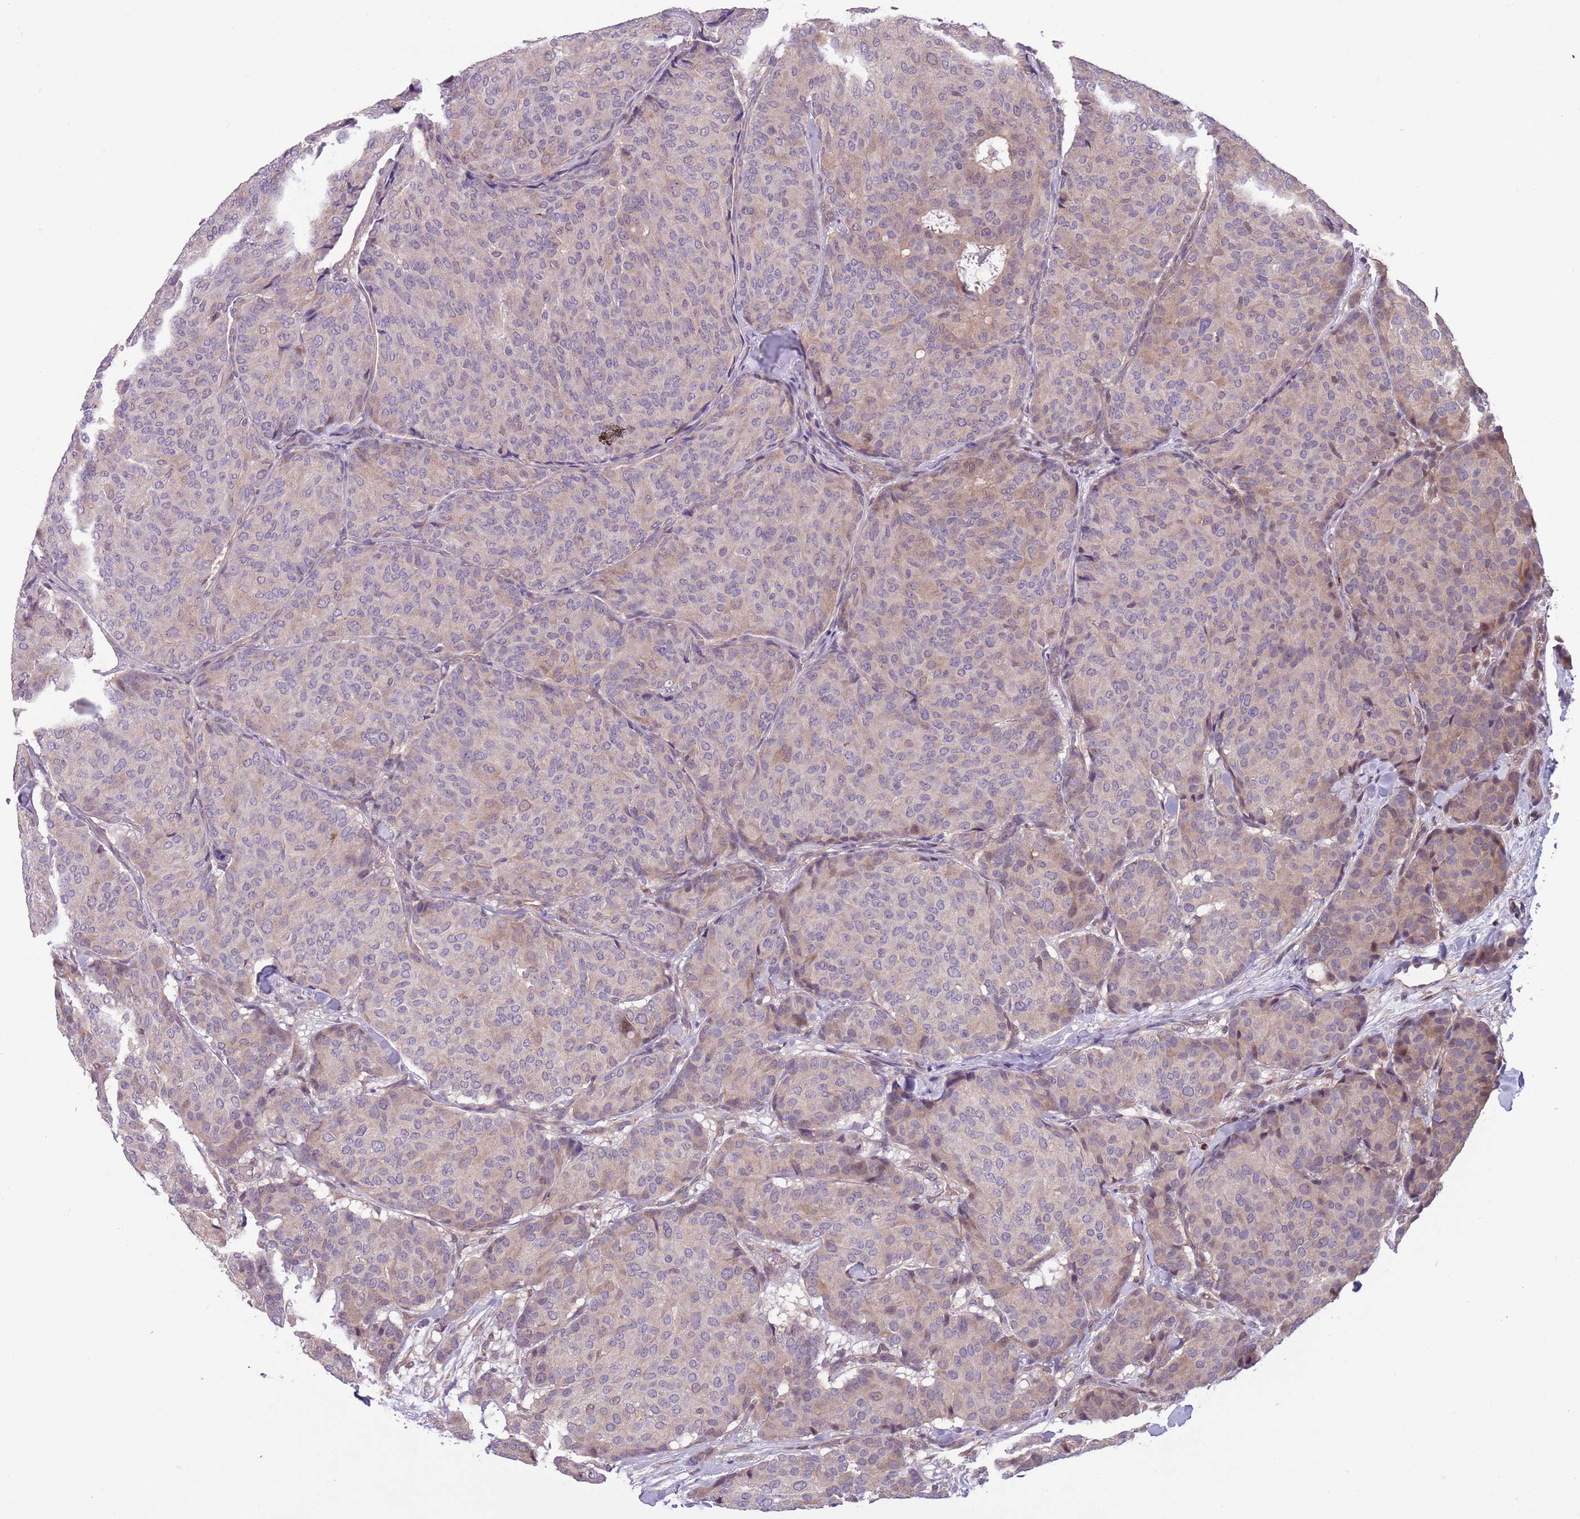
{"staining": {"intensity": "weak", "quantity": "<25%", "location": "cytoplasmic/membranous"}, "tissue": "breast cancer", "cell_type": "Tumor cells", "image_type": "cancer", "snomed": [{"axis": "morphology", "description": "Duct carcinoma"}, {"axis": "topography", "description": "Breast"}], "caption": "Immunohistochemistry (IHC) of invasive ductal carcinoma (breast) shows no positivity in tumor cells.", "gene": "ADCY7", "patient": {"sex": "female", "age": 75}}